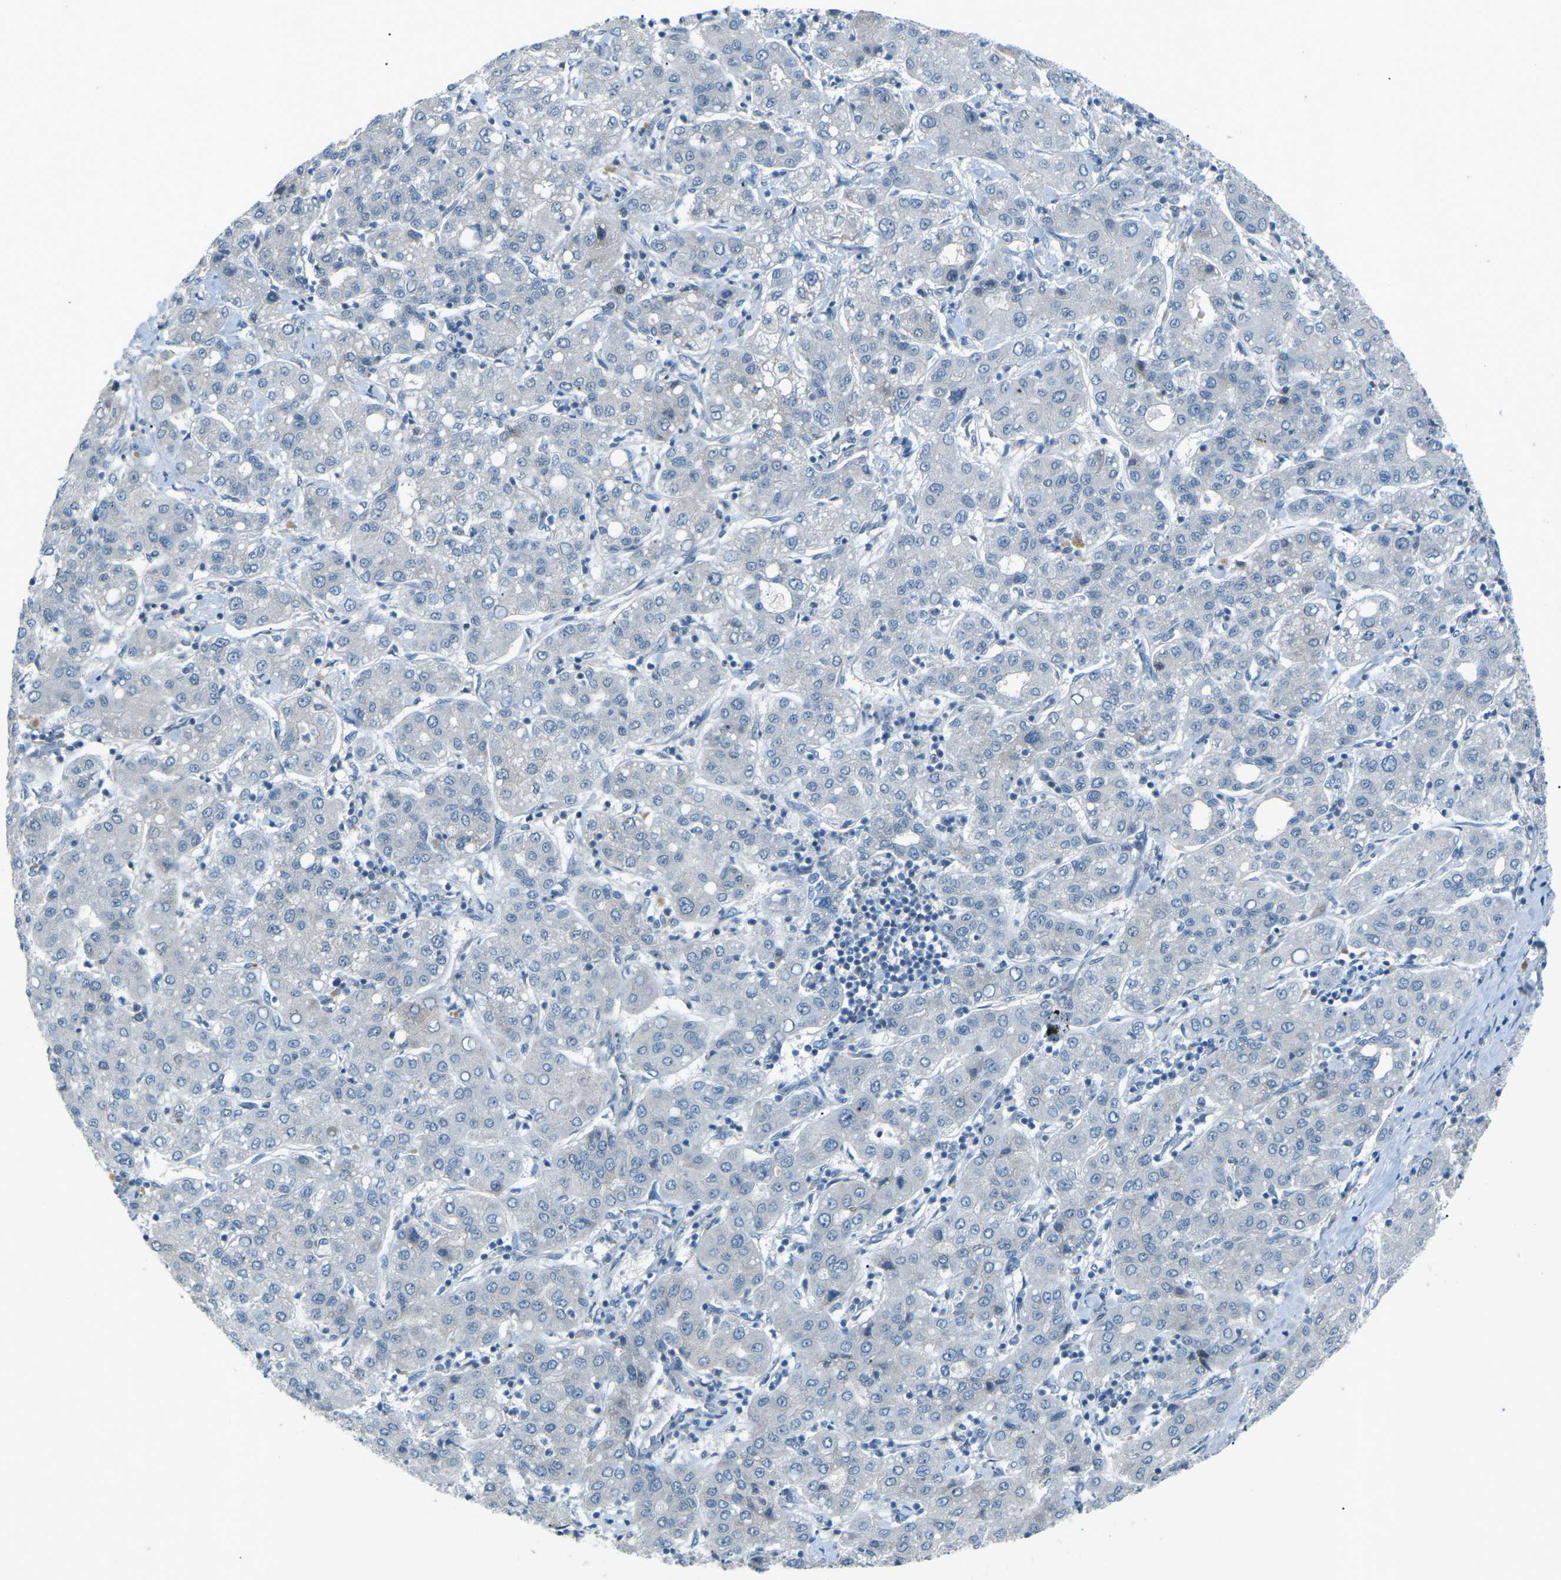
{"staining": {"intensity": "negative", "quantity": "none", "location": "none"}, "tissue": "liver cancer", "cell_type": "Tumor cells", "image_type": "cancer", "snomed": [{"axis": "morphology", "description": "Carcinoma, Hepatocellular, NOS"}, {"axis": "topography", "description": "Liver"}], "caption": "Immunohistochemistry (IHC) image of neoplastic tissue: human hepatocellular carcinoma (liver) stained with DAB (3,3'-diaminobenzidine) shows no significant protein positivity in tumor cells.", "gene": "RTN3", "patient": {"sex": "male", "age": 65}}